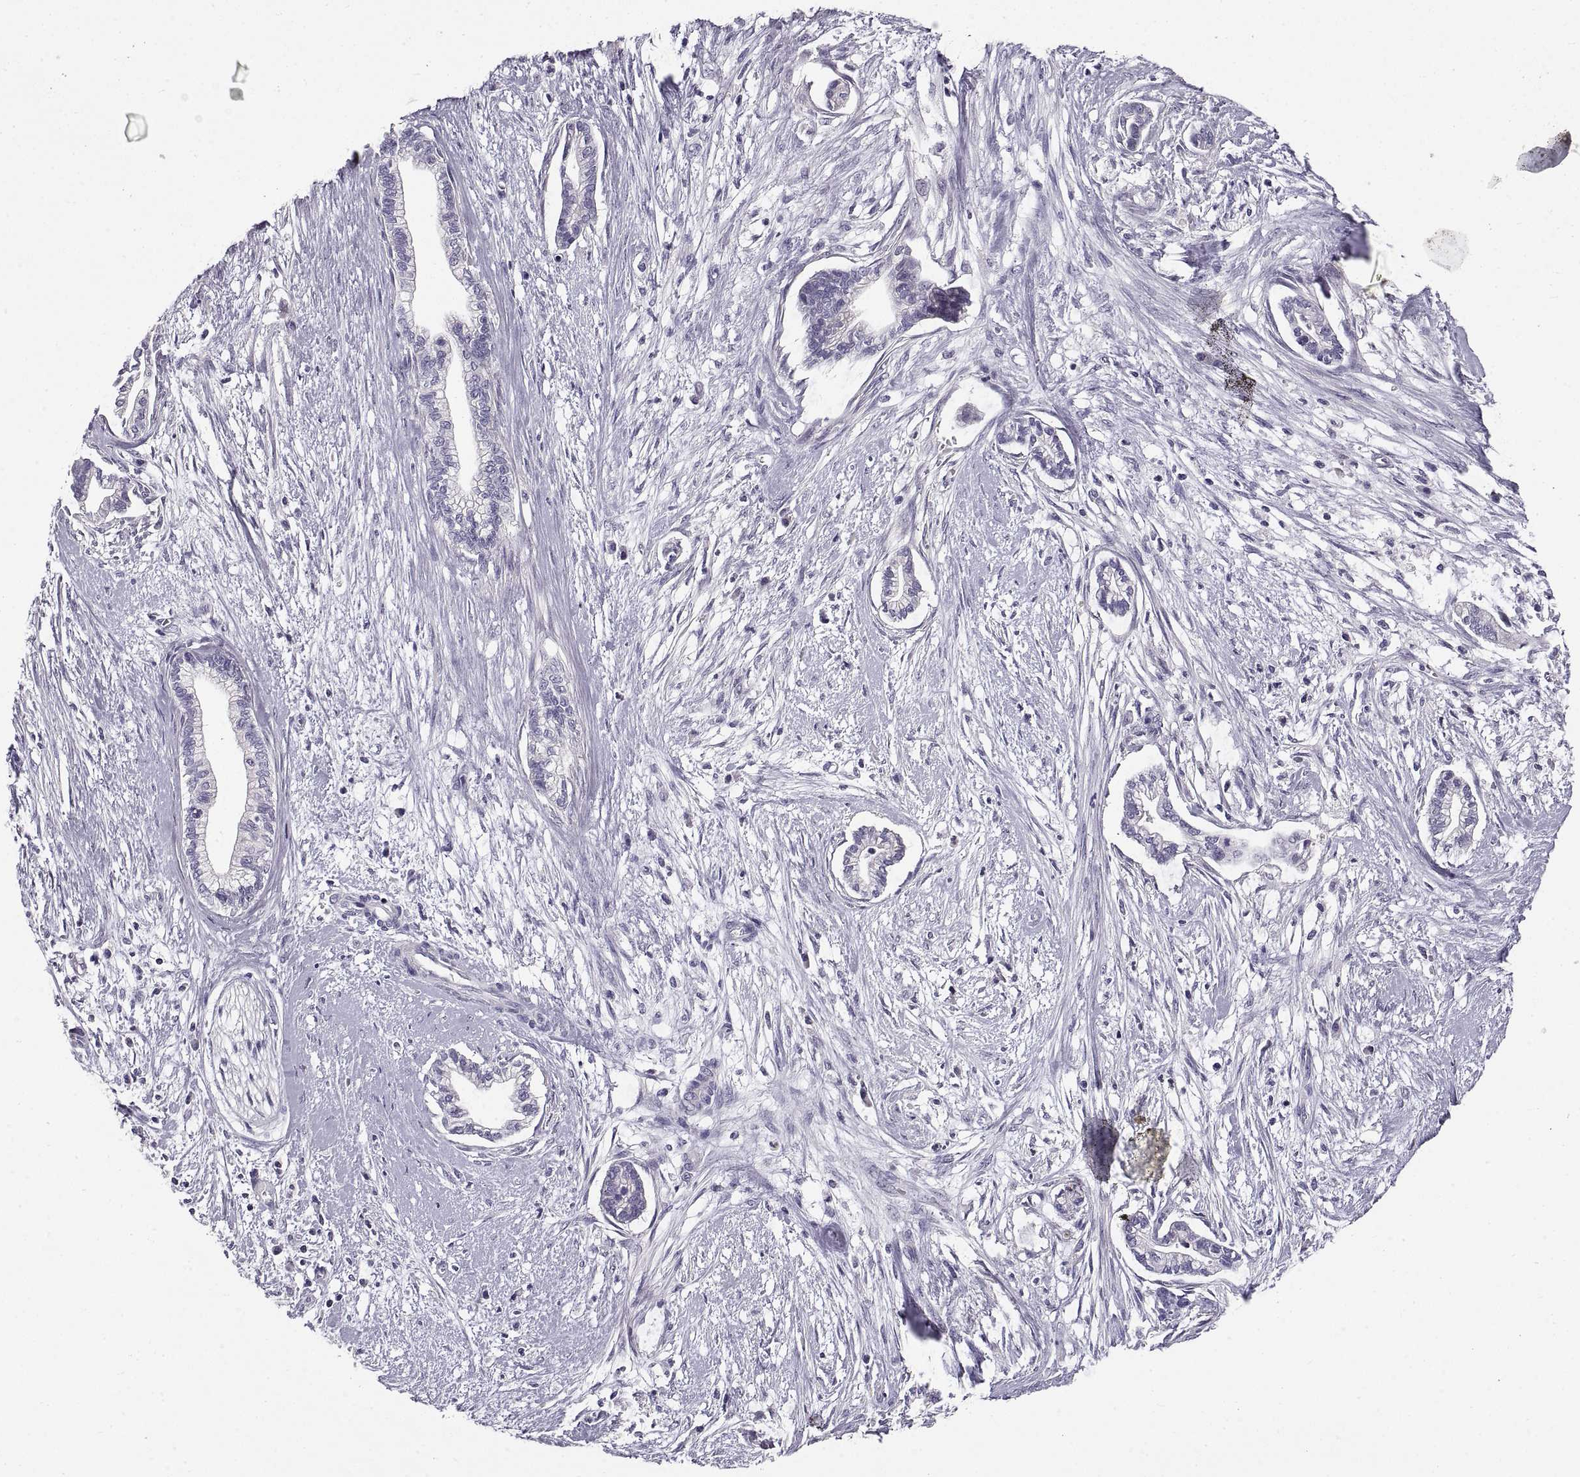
{"staining": {"intensity": "negative", "quantity": "none", "location": "none"}, "tissue": "cervical cancer", "cell_type": "Tumor cells", "image_type": "cancer", "snomed": [{"axis": "morphology", "description": "Adenocarcinoma, NOS"}, {"axis": "topography", "description": "Cervix"}], "caption": "Tumor cells show no significant protein positivity in cervical cancer. The staining is performed using DAB brown chromogen with nuclei counter-stained in using hematoxylin.", "gene": "ADAM32", "patient": {"sex": "female", "age": 62}}